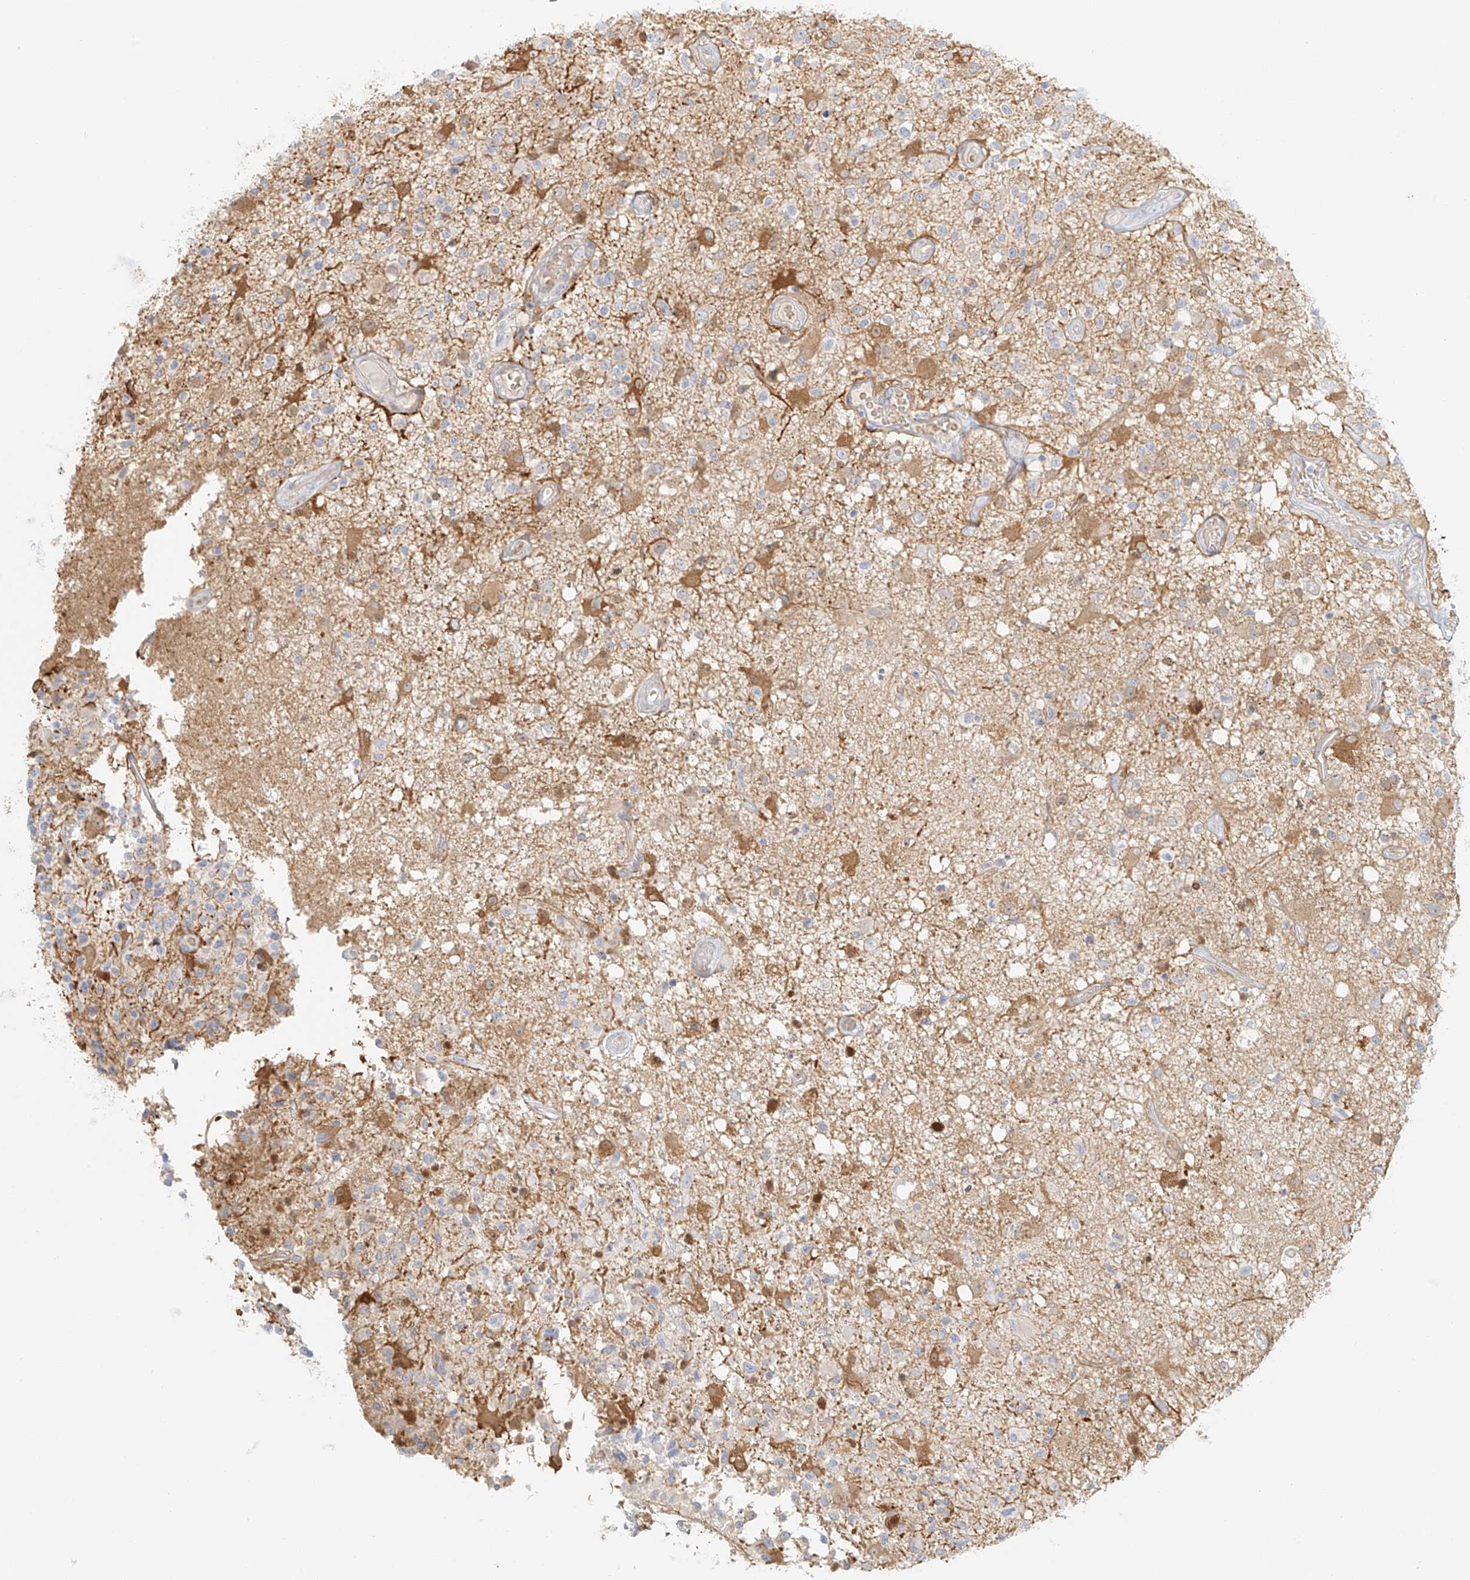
{"staining": {"intensity": "negative", "quantity": "none", "location": "none"}, "tissue": "glioma", "cell_type": "Tumor cells", "image_type": "cancer", "snomed": [{"axis": "morphology", "description": "Glioma, malignant, High grade"}, {"axis": "morphology", "description": "Glioblastoma, NOS"}, {"axis": "topography", "description": "Brain"}], "caption": "A high-resolution micrograph shows IHC staining of glioma, which demonstrates no significant expression in tumor cells.", "gene": "UPK1B", "patient": {"sex": "male", "age": 60}}